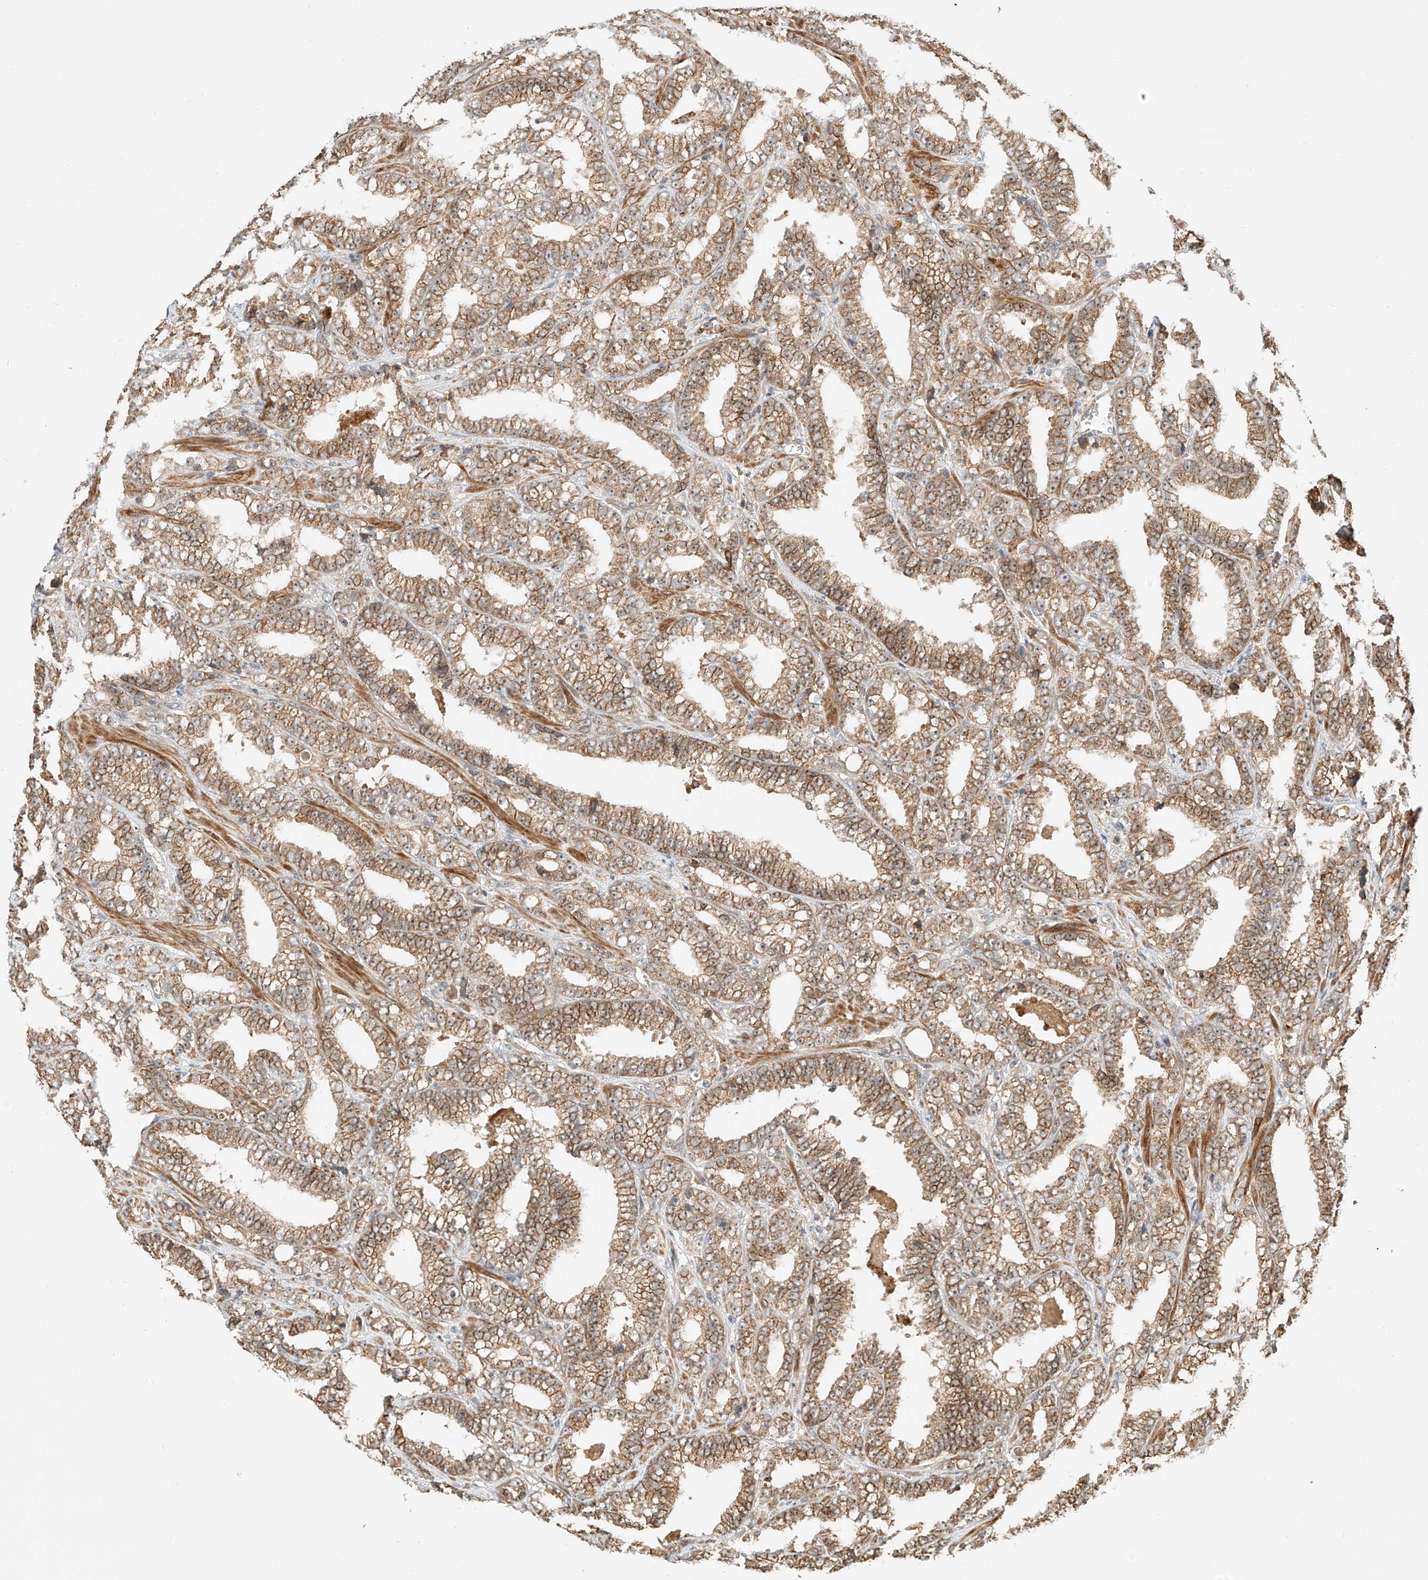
{"staining": {"intensity": "moderate", "quantity": ">75%", "location": "cytoplasmic/membranous"}, "tissue": "prostate cancer", "cell_type": "Tumor cells", "image_type": "cancer", "snomed": [{"axis": "morphology", "description": "Adenocarcinoma, High grade"}, {"axis": "topography", "description": "Prostate and seminal vesicle, NOS"}], "caption": "High-magnification brightfield microscopy of prostate cancer (high-grade adenocarcinoma) stained with DAB (3,3'-diaminobenzidine) (brown) and counterstained with hematoxylin (blue). tumor cells exhibit moderate cytoplasmic/membranous positivity is appreciated in about>75% of cells. (brown staining indicates protein expression, while blue staining denotes nuclei).", "gene": "CPAMD8", "patient": {"sex": "male", "age": 67}}